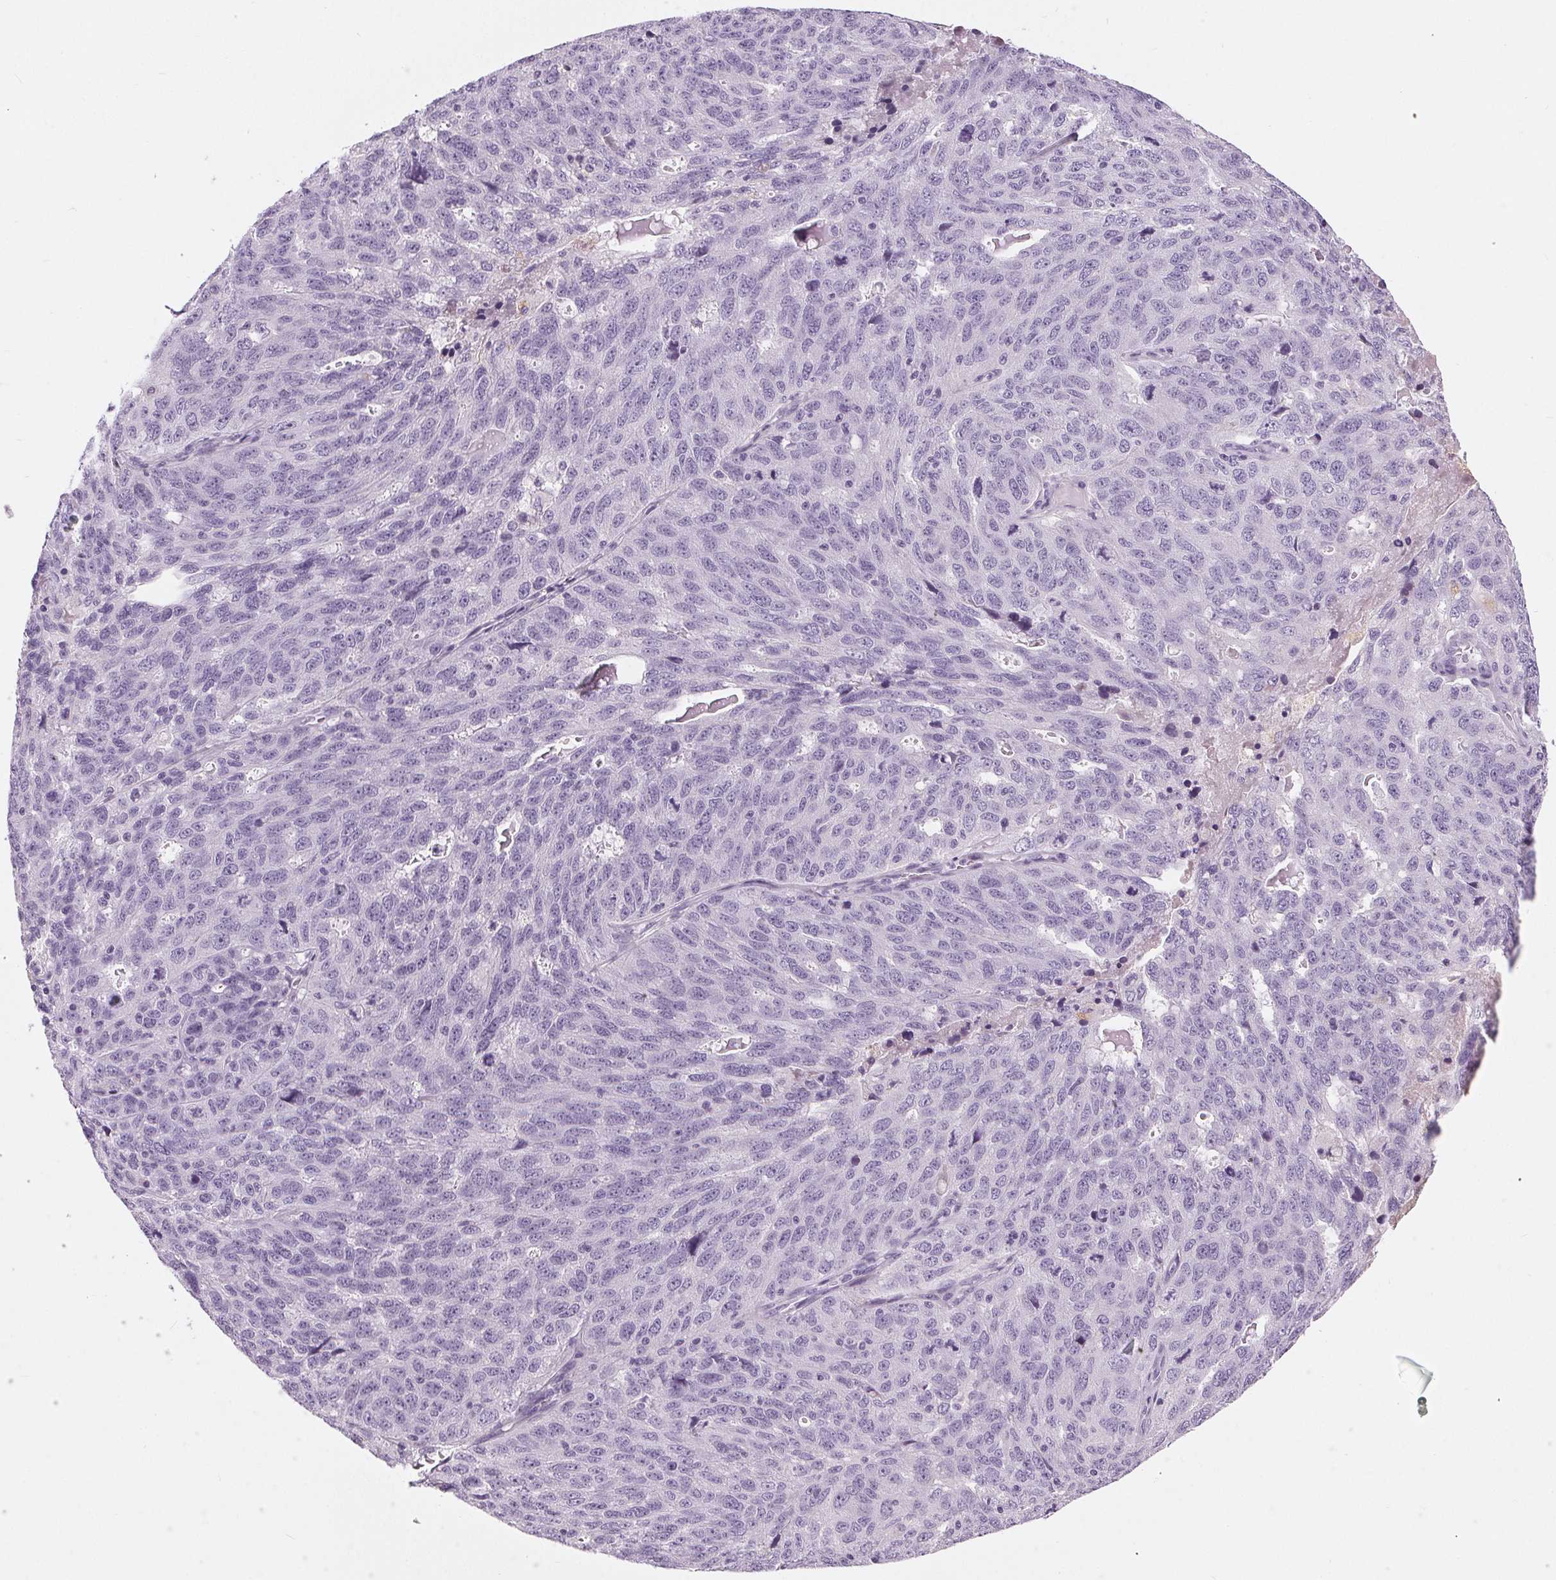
{"staining": {"intensity": "negative", "quantity": "none", "location": "none"}, "tissue": "ovarian cancer", "cell_type": "Tumor cells", "image_type": "cancer", "snomed": [{"axis": "morphology", "description": "Cystadenocarcinoma, serous, NOS"}, {"axis": "topography", "description": "Ovary"}], "caption": "High magnification brightfield microscopy of ovarian cancer (serous cystadenocarcinoma) stained with DAB (3,3'-diaminobenzidine) (brown) and counterstained with hematoxylin (blue): tumor cells show no significant expression.", "gene": "MISP", "patient": {"sex": "female", "age": 71}}